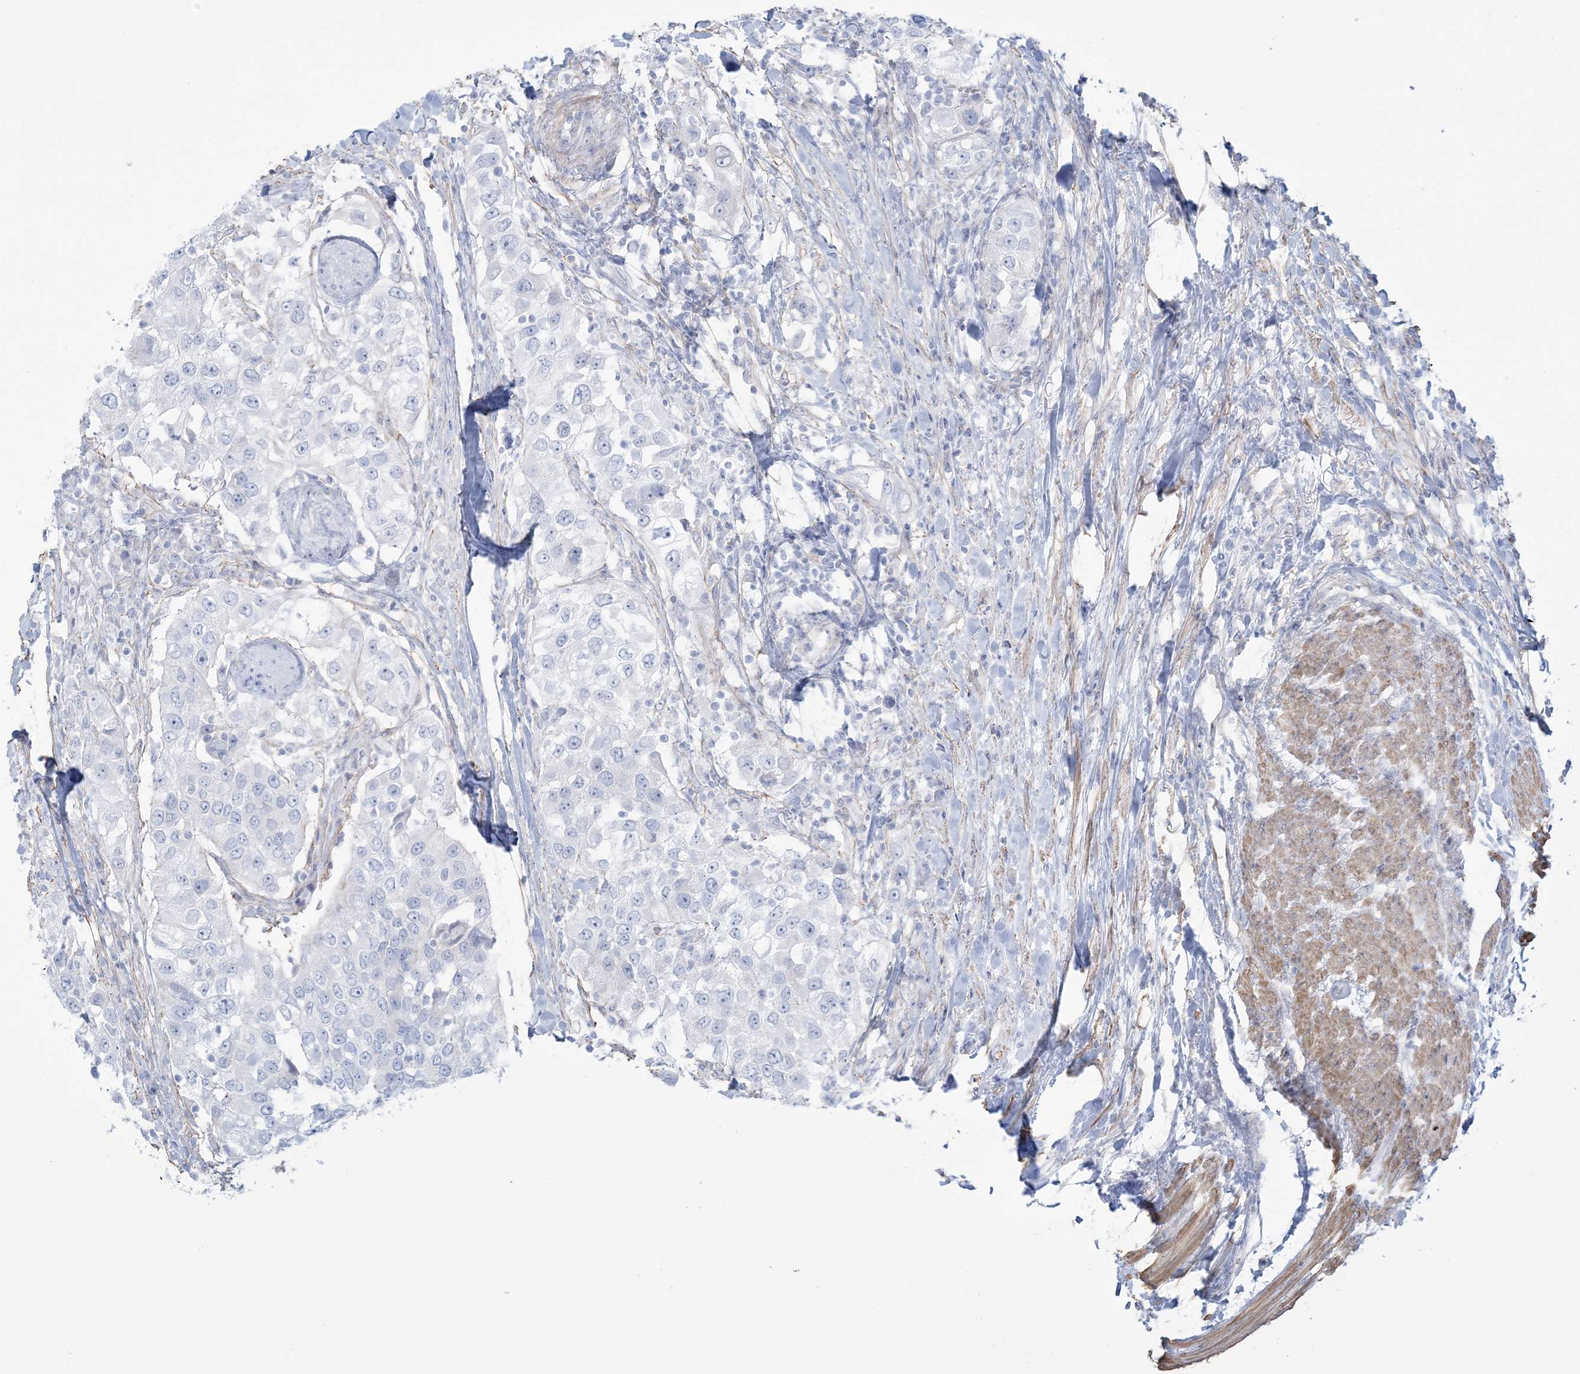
{"staining": {"intensity": "negative", "quantity": "none", "location": "none"}, "tissue": "urothelial cancer", "cell_type": "Tumor cells", "image_type": "cancer", "snomed": [{"axis": "morphology", "description": "Urothelial carcinoma, High grade"}, {"axis": "topography", "description": "Urinary bladder"}], "caption": "There is no significant staining in tumor cells of high-grade urothelial carcinoma.", "gene": "AGXT", "patient": {"sex": "female", "age": 80}}